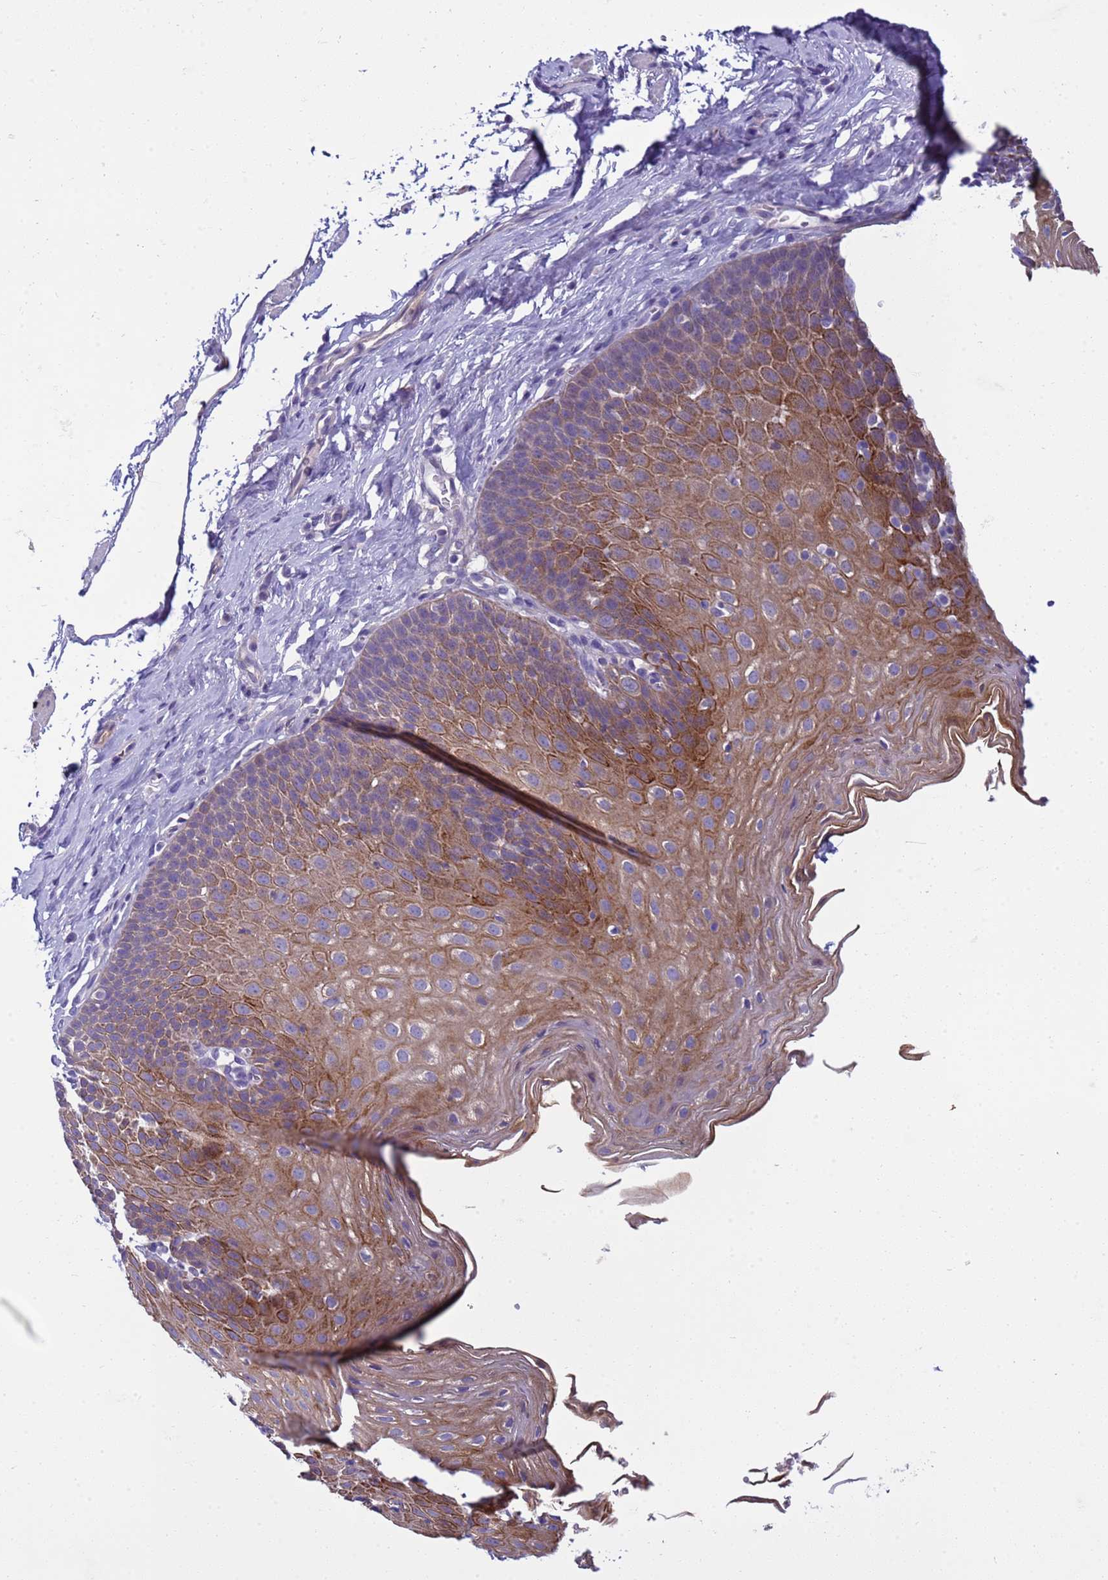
{"staining": {"intensity": "moderate", "quantity": "25%-75%", "location": "cytoplasmic/membranous"}, "tissue": "esophagus", "cell_type": "Squamous epithelial cells", "image_type": "normal", "snomed": [{"axis": "morphology", "description": "Normal tissue, NOS"}, {"axis": "topography", "description": "Esophagus"}], "caption": "Moderate cytoplasmic/membranous protein expression is present in approximately 25%-75% of squamous epithelial cells in esophagus.", "gene": "TRIM51G", "patient": {"sex": "female", "age": 61}}